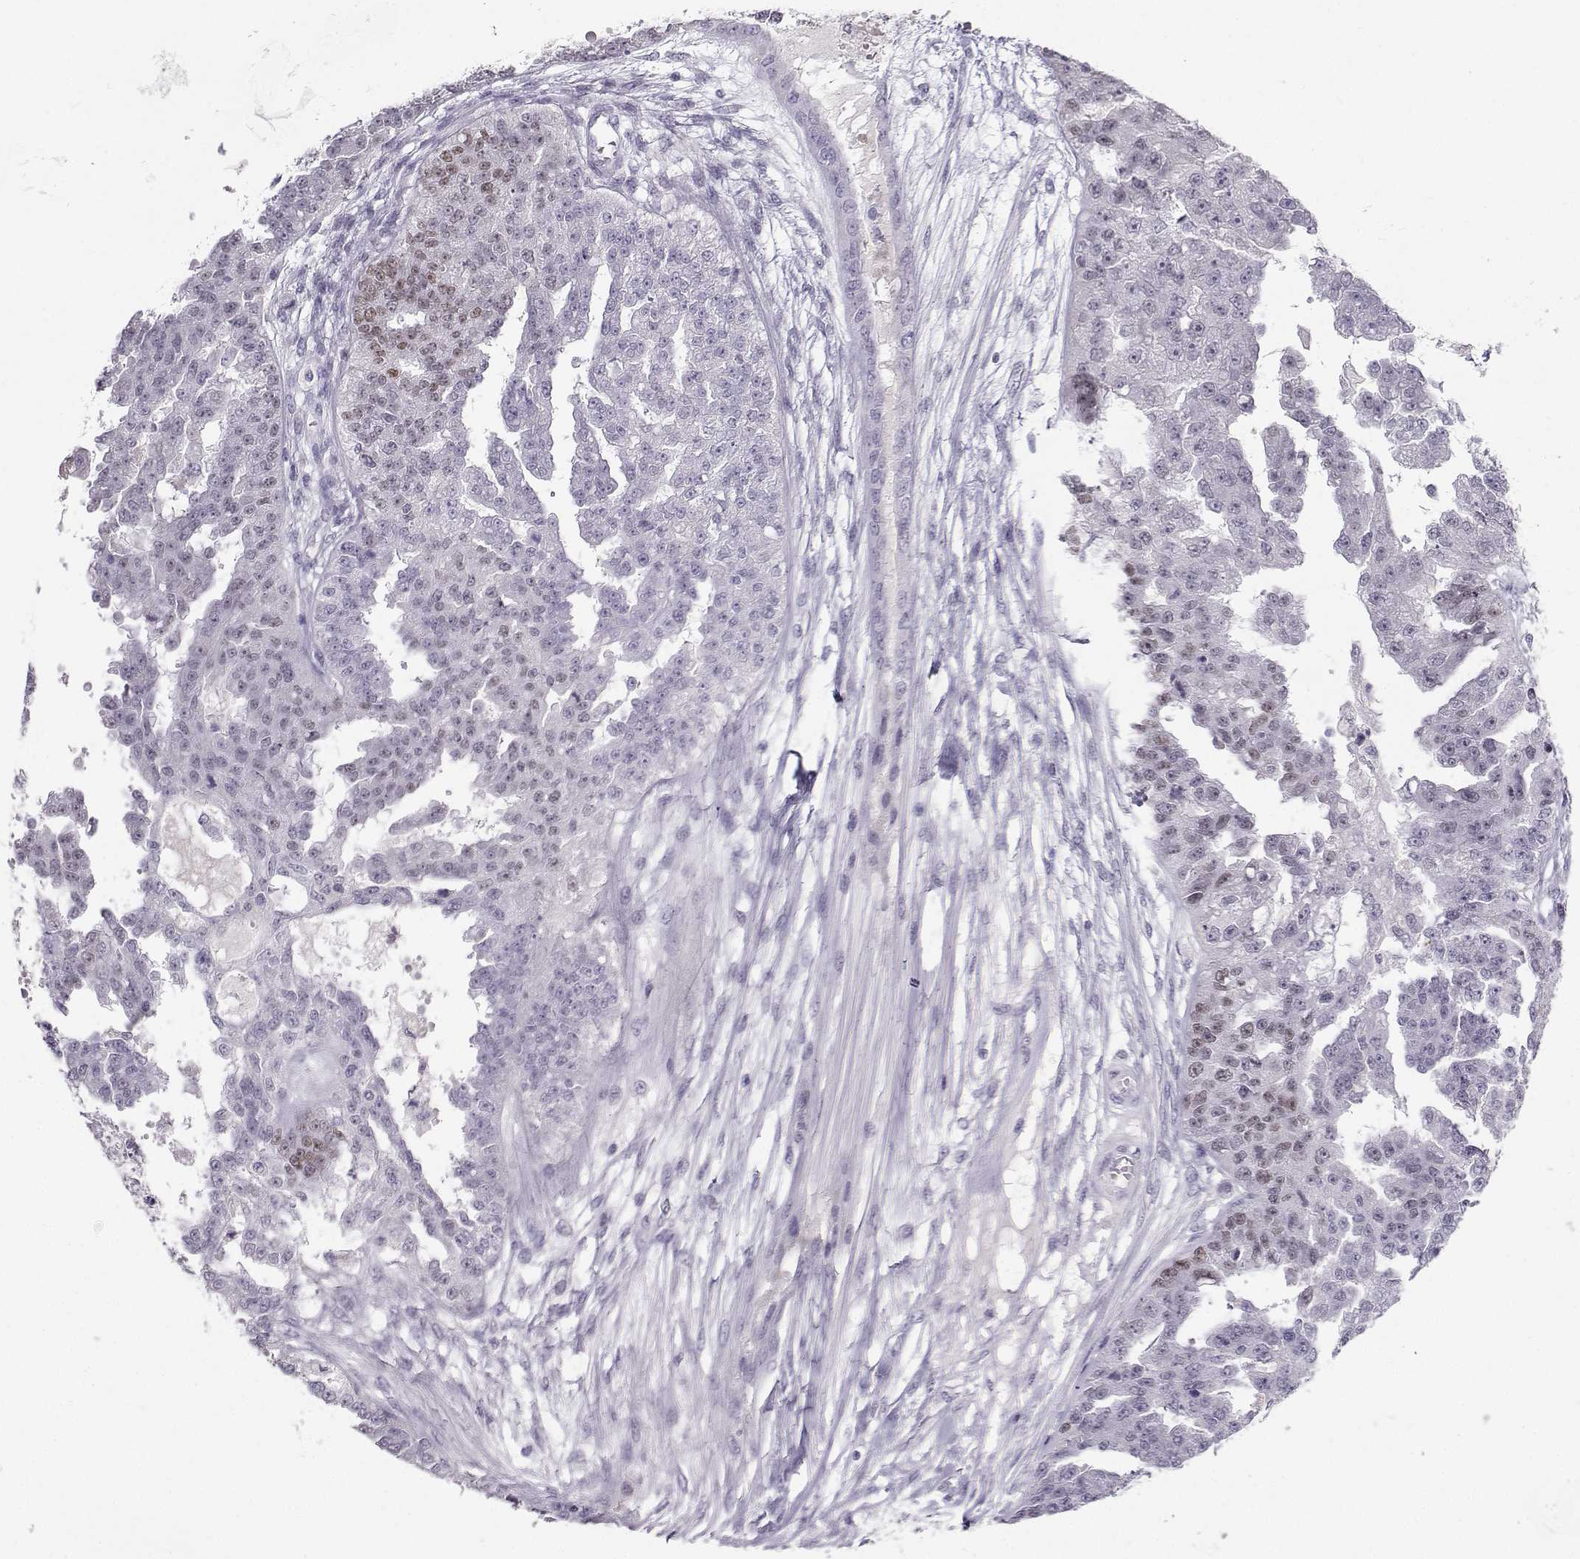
{"staining": {"intensity": "moderate", "quantity": "<25%", "location": "nuclear"}, "tissue": "ovarian cancer", "cell_type": "Tumor cells", "image_type": "cancer", "snomed": [{"axis": "morphology", "description": "Cystadenocarcinoma, serous, NOS"}, {"axis": "topography", "description": "Ovary"}], "caption": "Immunohistochemistry photomicrograph of ovarian serous cystadenocarcinoma stained for a protein (brown), which reveals low levels of moderate nuclear staining in approximately <25% of tumor cells.", "gene": "LHX1", "patient": {"sex": "female", "age": 58}}